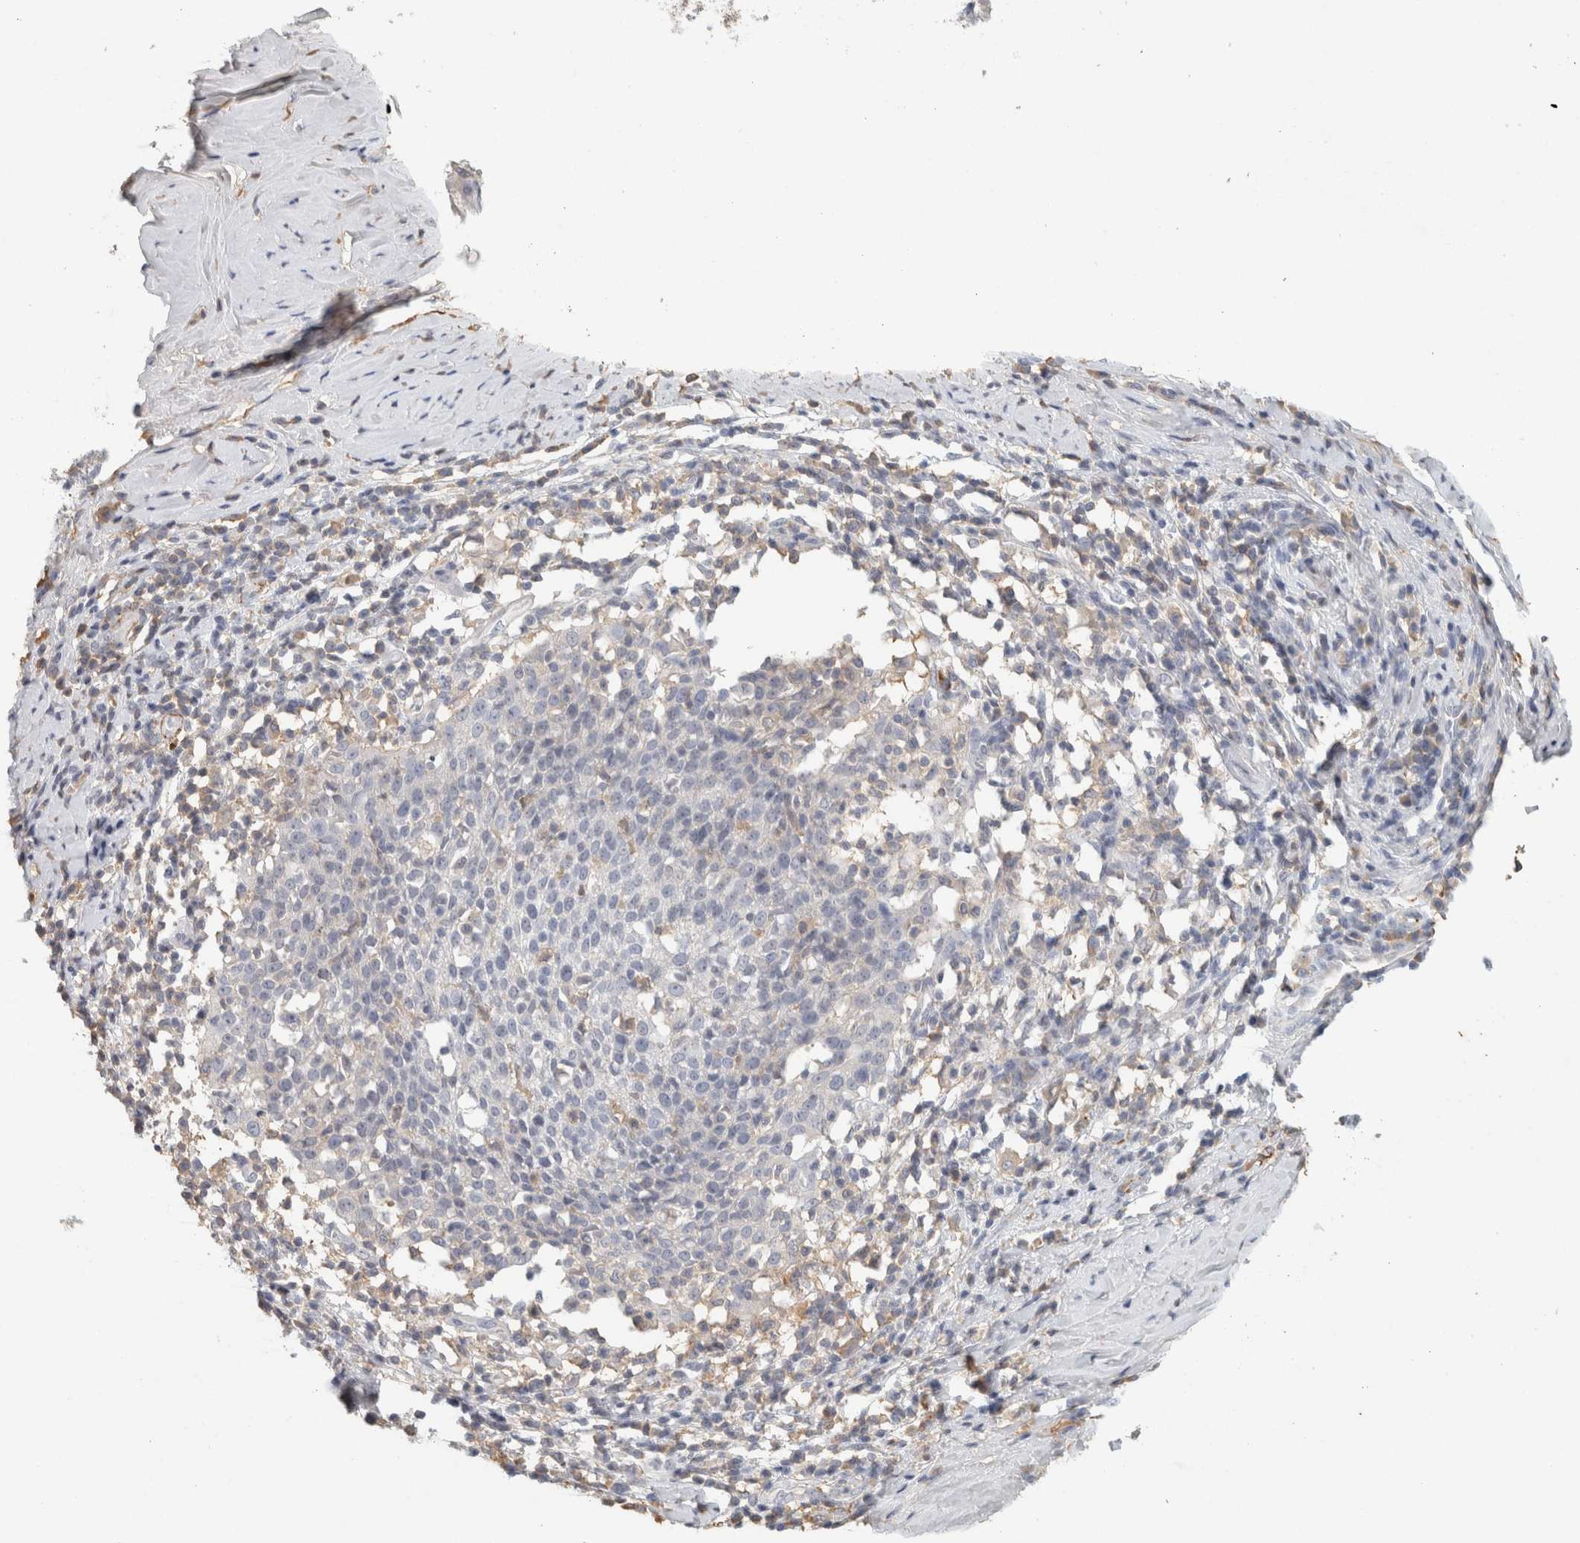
{"staining": {"intensity": "negative", "quantity": "none", "location": "none"}, "tissue": "cervical cancer", "cell_type": "Tumor cells", "image_type": "cancer", "snomed": [{"axis": "morphology", "description": "Squamous cell carcinoma, NOS"}, {"axis": "topography", "description": "Cervix"}], "caption": "Immunohistochemical staining of human cervical cancer exhibits no significant positivity in tumor cells.", "gene": "CD36", "patient": {"sex": "female", "age": 51}}